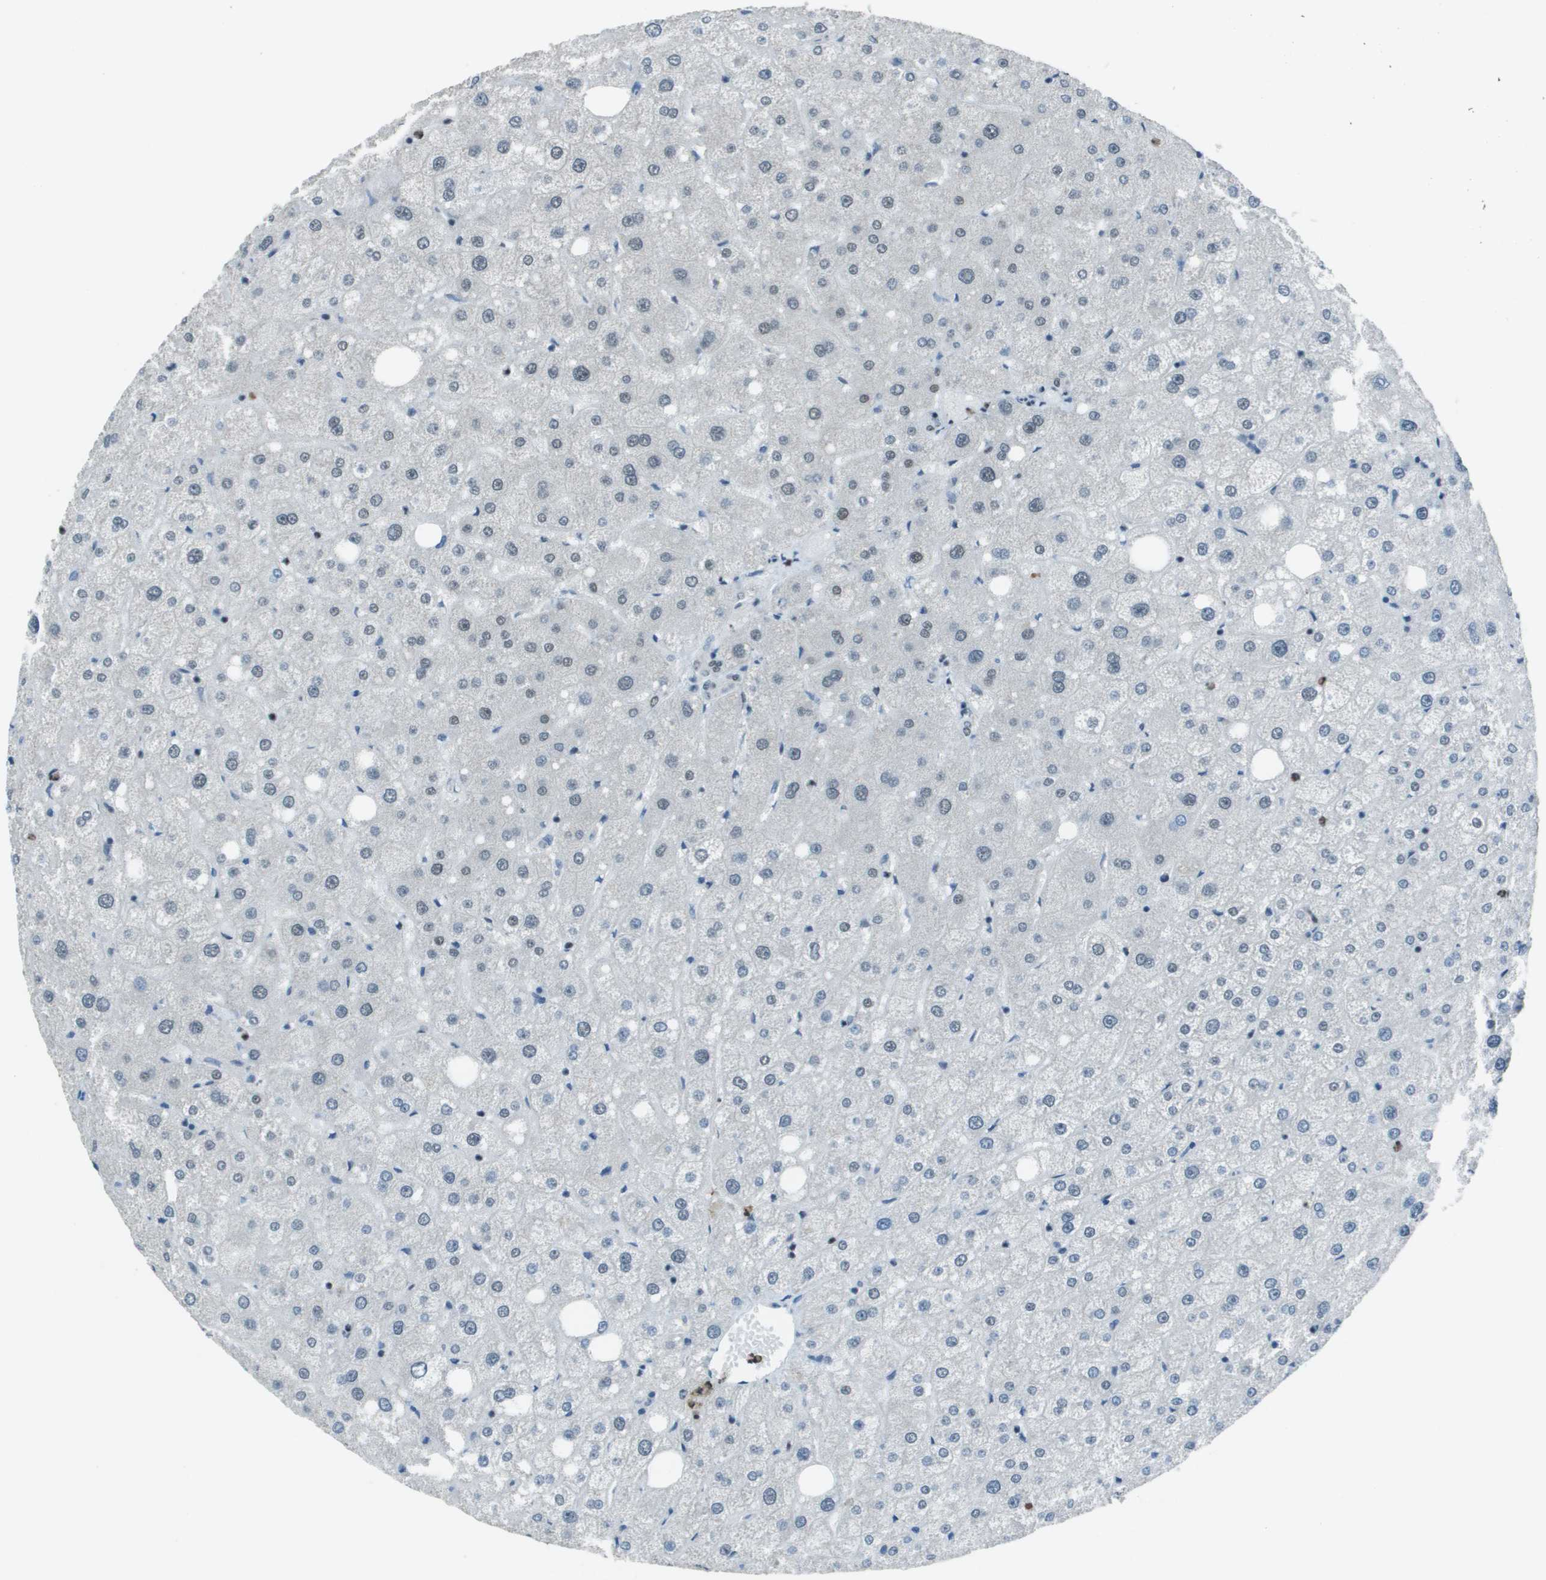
{"staining": {"intensity": "negative", "quantity": "none", "location": "none"}, "tissue": "liver", "cell_type": "Cholangiocytes", "image_type": "normal", "snomed": [{"axis": "morphology", "description": "Normal tissue, NOS"}, {"axis": "topography", "description": "Liver"}], "caption": "This is an immunohistochemistry (IHC) histopathology image of normal human liver. There is no expression in cholangiocytes.", "gene": "DEPDC1", "patient": {"sex": "male", "age": 73}}